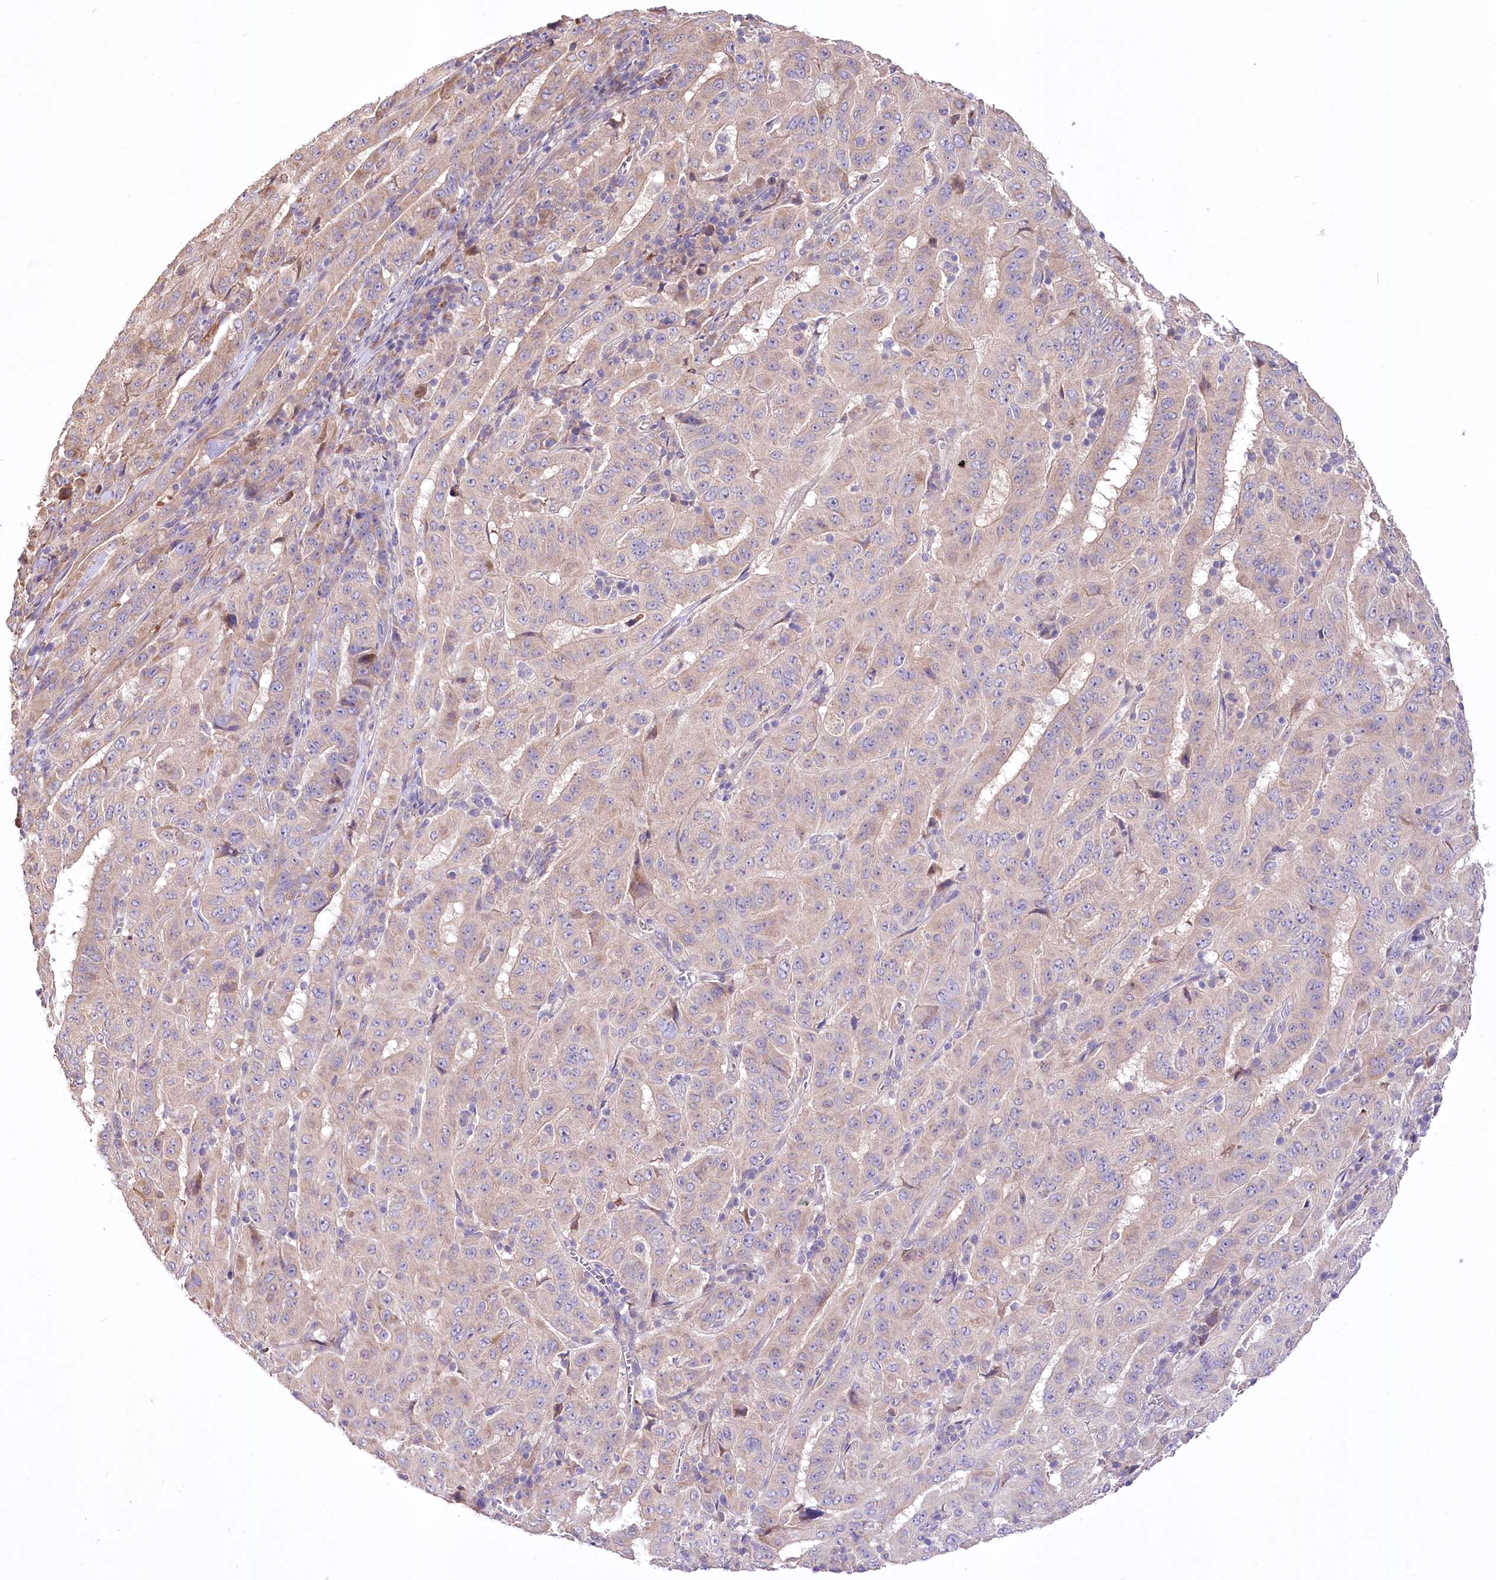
{"staining": {"intensity": "negative", "quantity": "none", "location": "none"}, "tissue": "pancreatic cancer", "cell_type": "Tumor cells", "image_type": "cancer", "snomed": [{"axis": "morphology", "description": "Adenocarcinoma, NOS"}, {"axis": "topography", "description": "Pancreas"}], "caption": "High power microscopy photomicrograph of an IHC image of pancreatic cancer, revealing no significant positivity in tumor cells. Brightfield microscopy of immunohistochemistry stained with DAB (brown) and hematoxylin (blue), captured at high magnification.", "gene": "PBLD", "patient": {"sex": "male", "age": 63}}